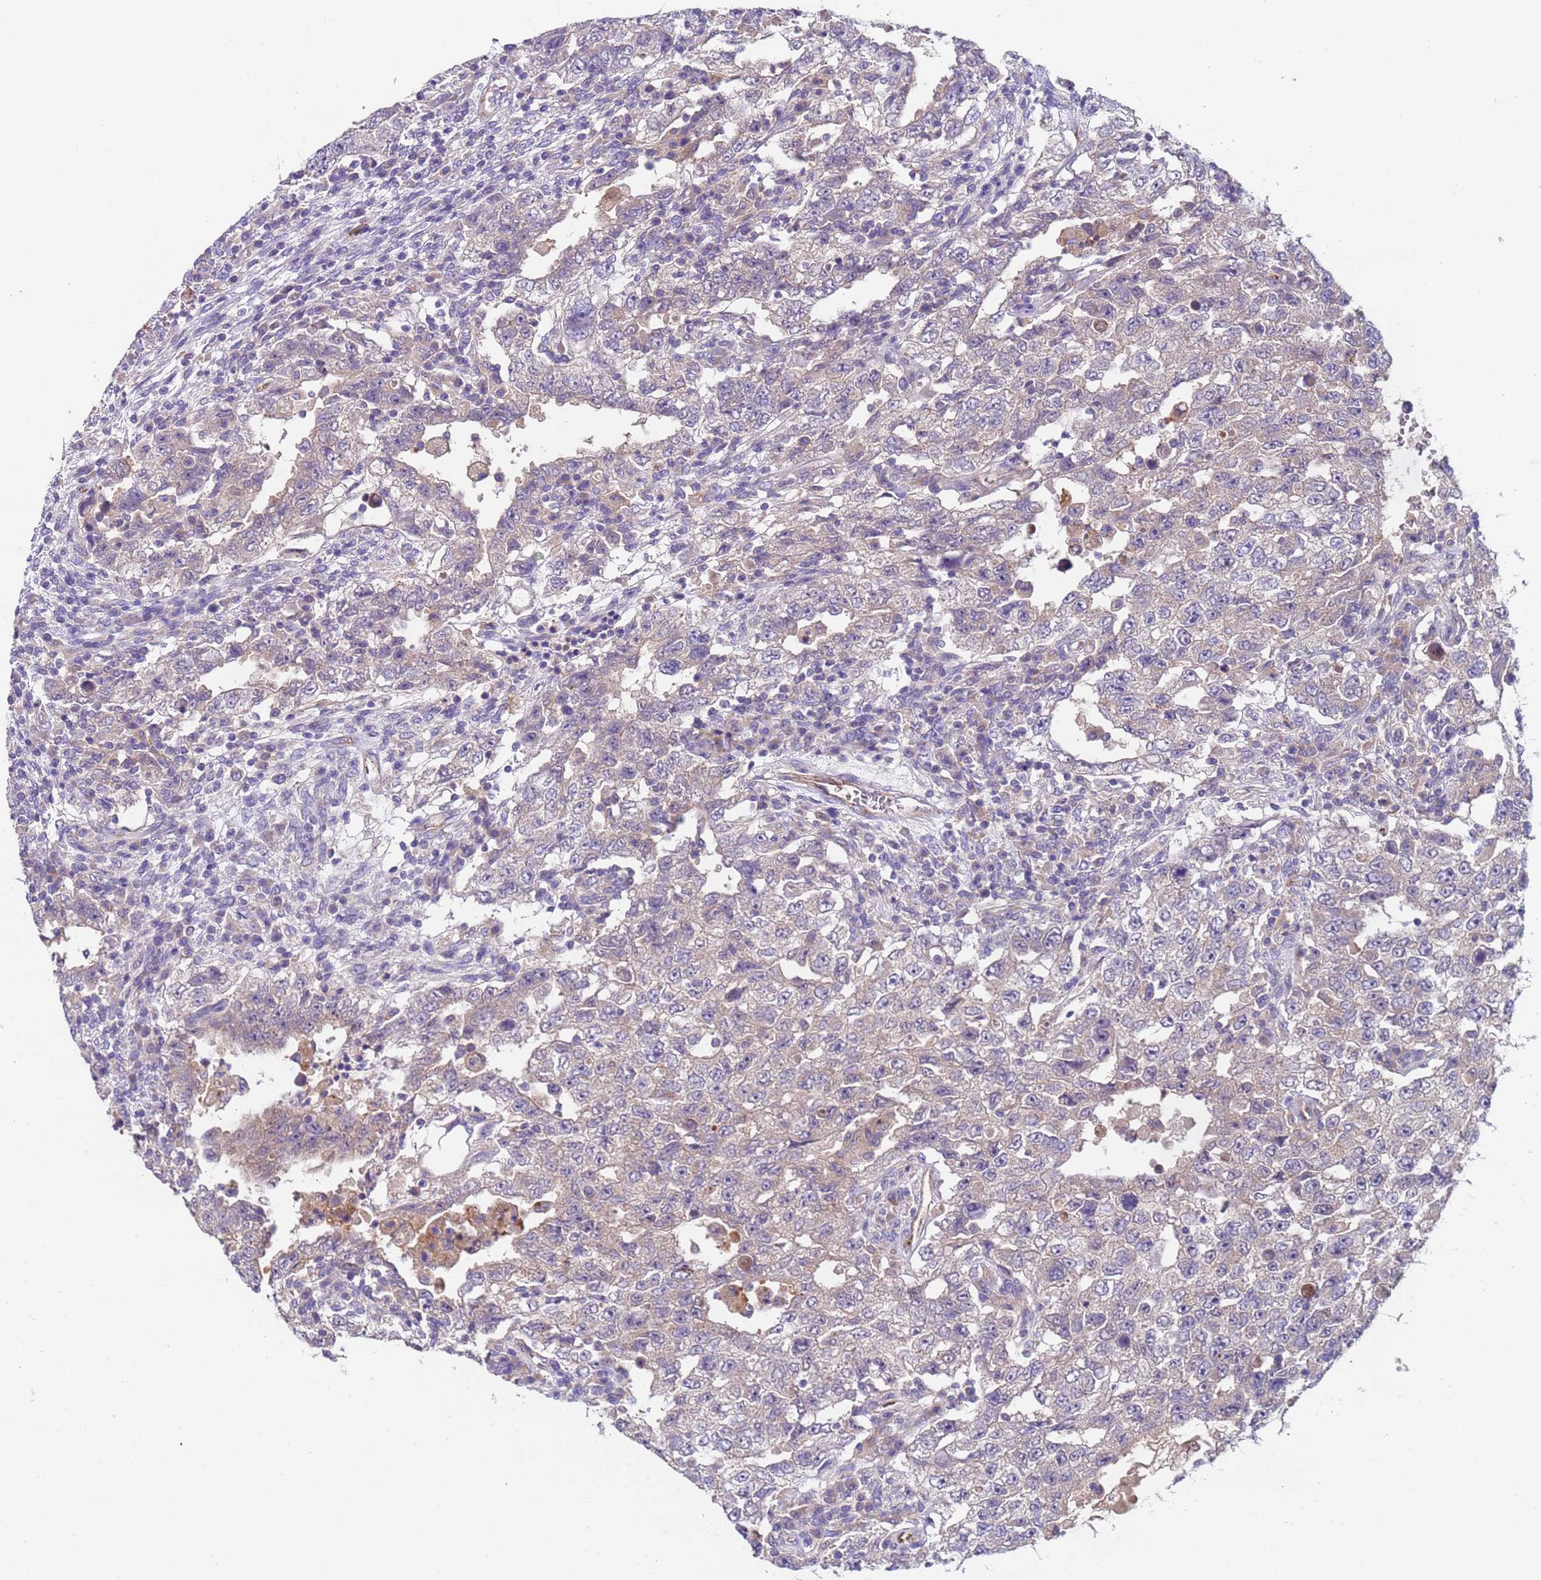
{"staining": {"intensity": "weak", "quantity": "<25%", "location": "cytoplasmic/membranous"}, "tissue": "testis cancer", "cell_type": "Tumor cells", "image_type": "cancer", "snomed": [{"axis": "morphology", "description": "Carcinoma, Embryonal, NOS"}, {"axis": "topography", "description": "Testis"}], "caption": "The image displays no staining of tumor cells in testis cancer.", "gene": "ZNF248", "patient": {"sex": "male", "age": 26}}